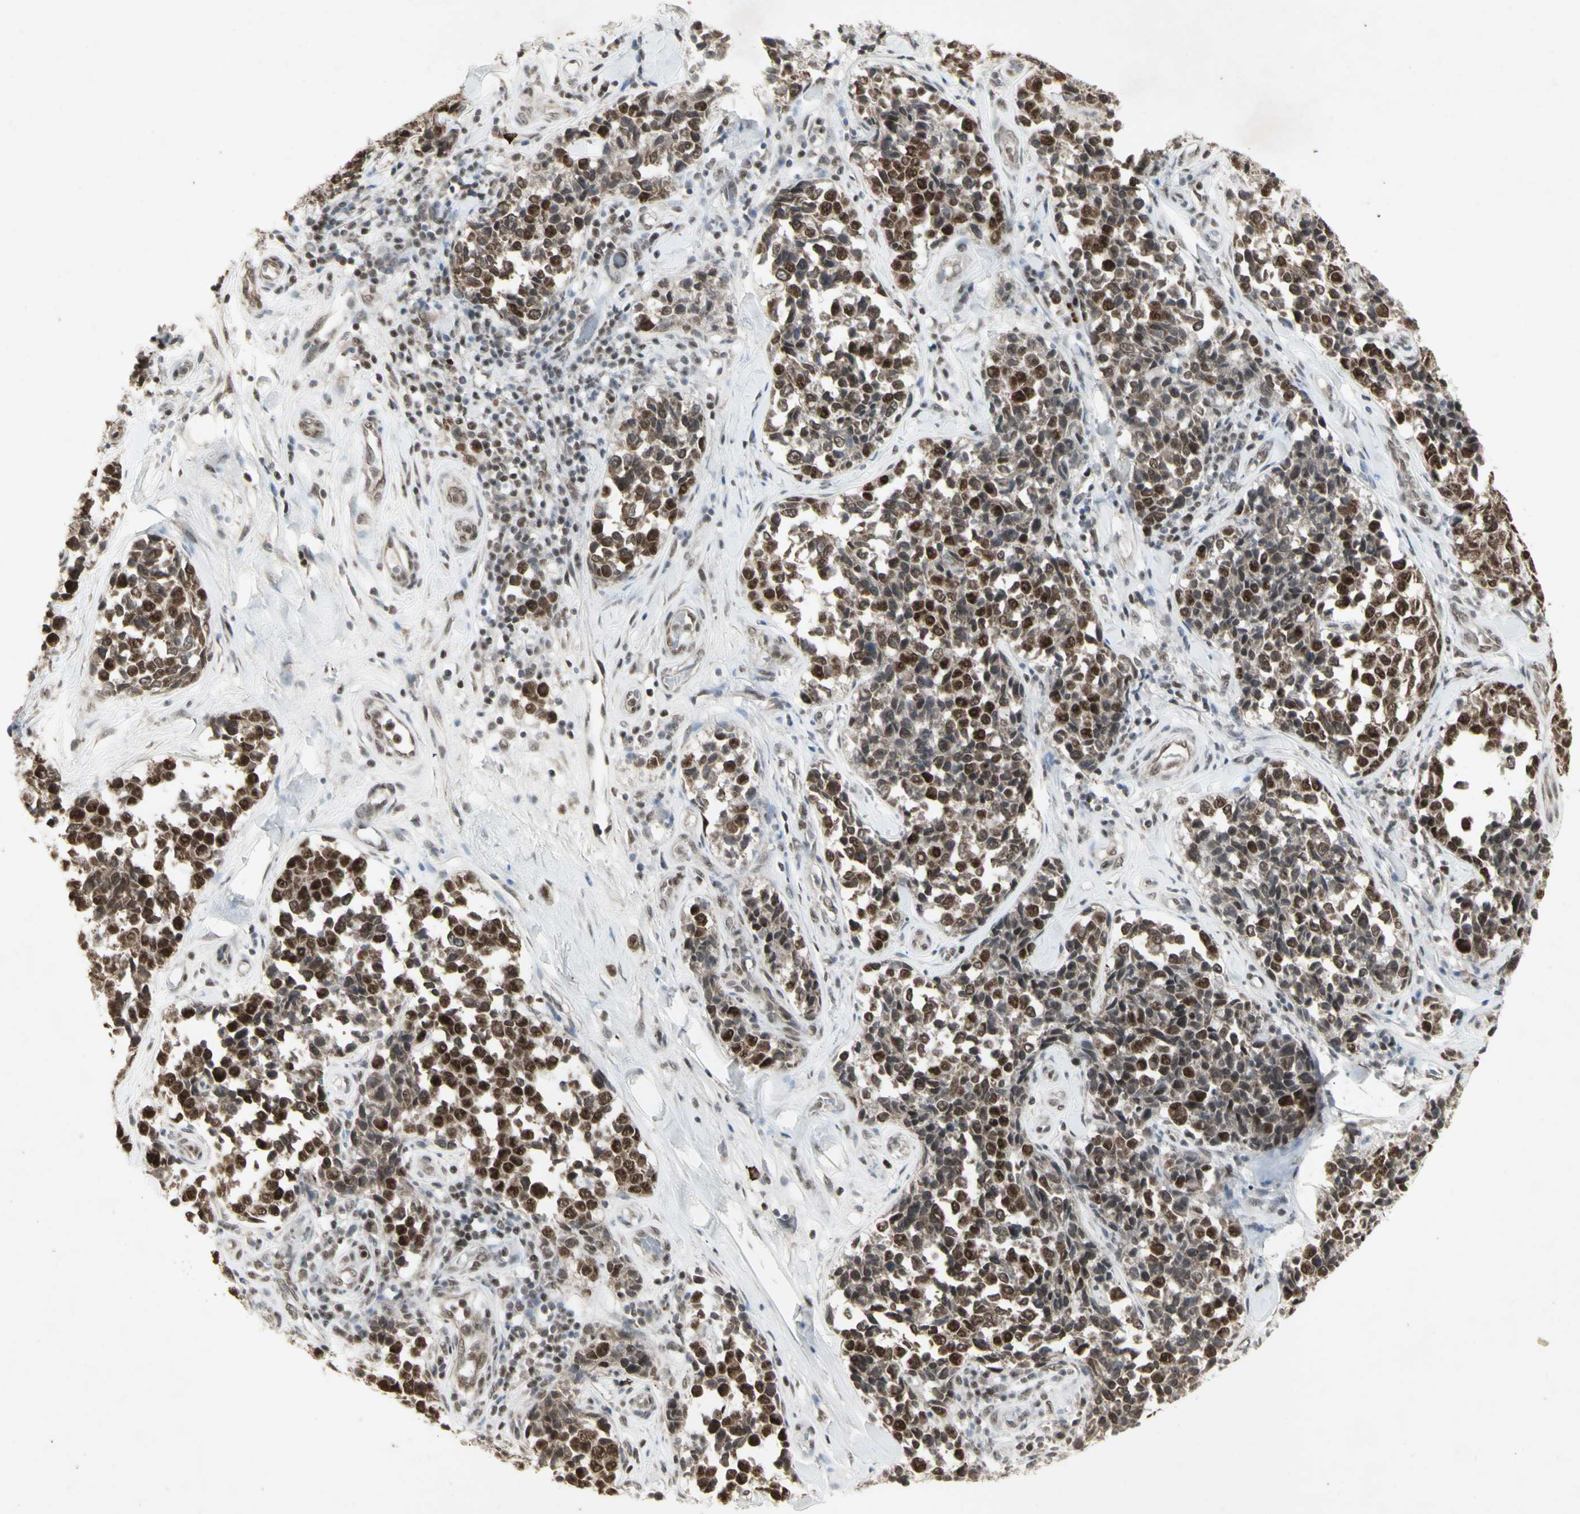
{"staining": {"intensity": "strong", "quantity": ">75%", "location": "cytoplasmic/membranous,nuclear"}, "tissue": "melanoma", "cell_type": "Tumor cells", "image_type": "cancer", "snomed": [{"axis": "morphology", "description": "Malignant melanoma, NOS"}, {"axis": "topography", "description": "Skin"}], "caption": "Melanoma stained with a brown dye reveals strong cytoplasmic/membranous and nuclear positive positivity in about >75% of tumor cells.", "gene": "CCNT1", "patient": {"sex": "female", "age": 64}}